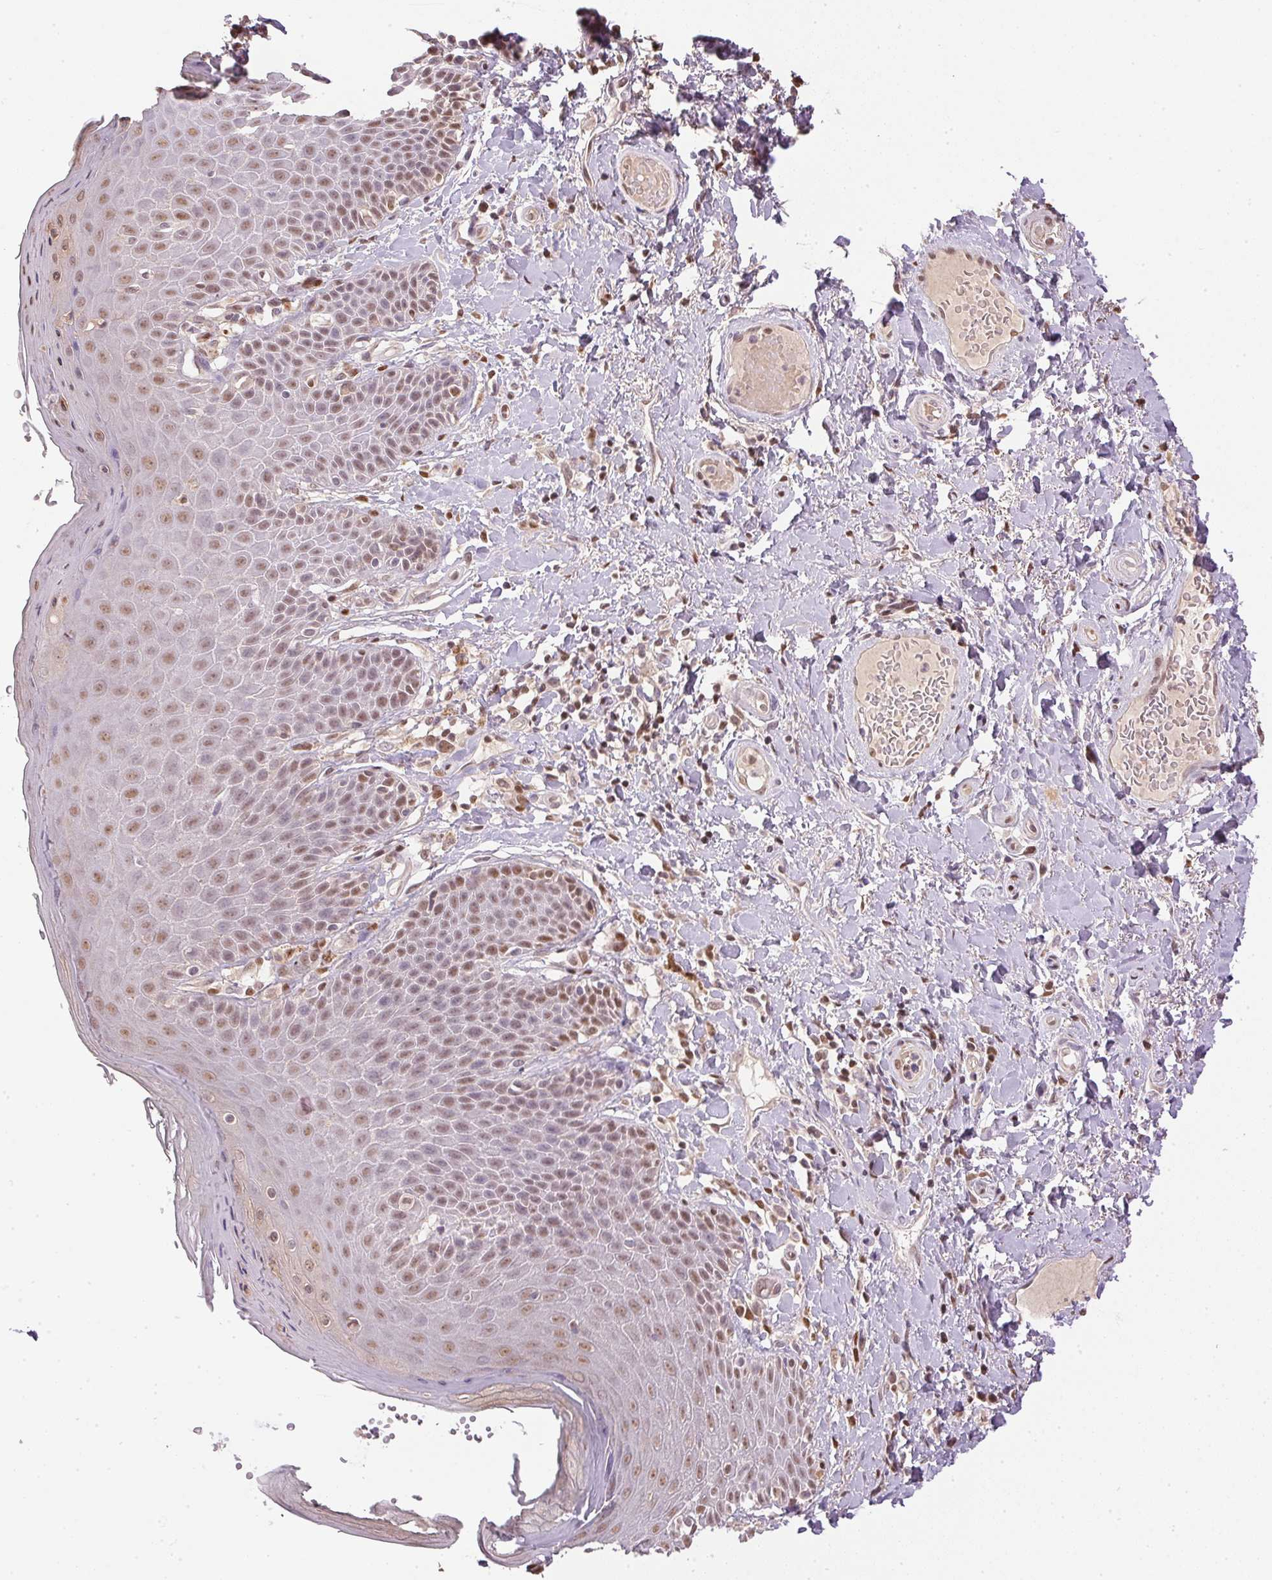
{"staining": {"intensity": "moderate", "quantity": ">75%", "location": "nuclear"}, "tissue": "skin", "cell_type": "Epidermal cells", "image_type": "normal", "snomed": [{"axis": "morphology", "description": "Normal tissue, NOS"}, {"axis": "topography", "description": "Anal"}, {"axis": "topography", "description": "Peripheral nerve tissue"}], "caption": "High-magnification brightfield microscopy of benign skin stained with DAB (brown) and counterstained with hematoxylin (blue). epidermal cells exhibit moderate nuclear staining is identified in about>75% of cells. (DAB (3,3'-diaminobenzidine) IHC, brown staining for protein, blue staining for nuclei).", "gene": "TPI1", "patient": {"sex": "male", "age": 51}}